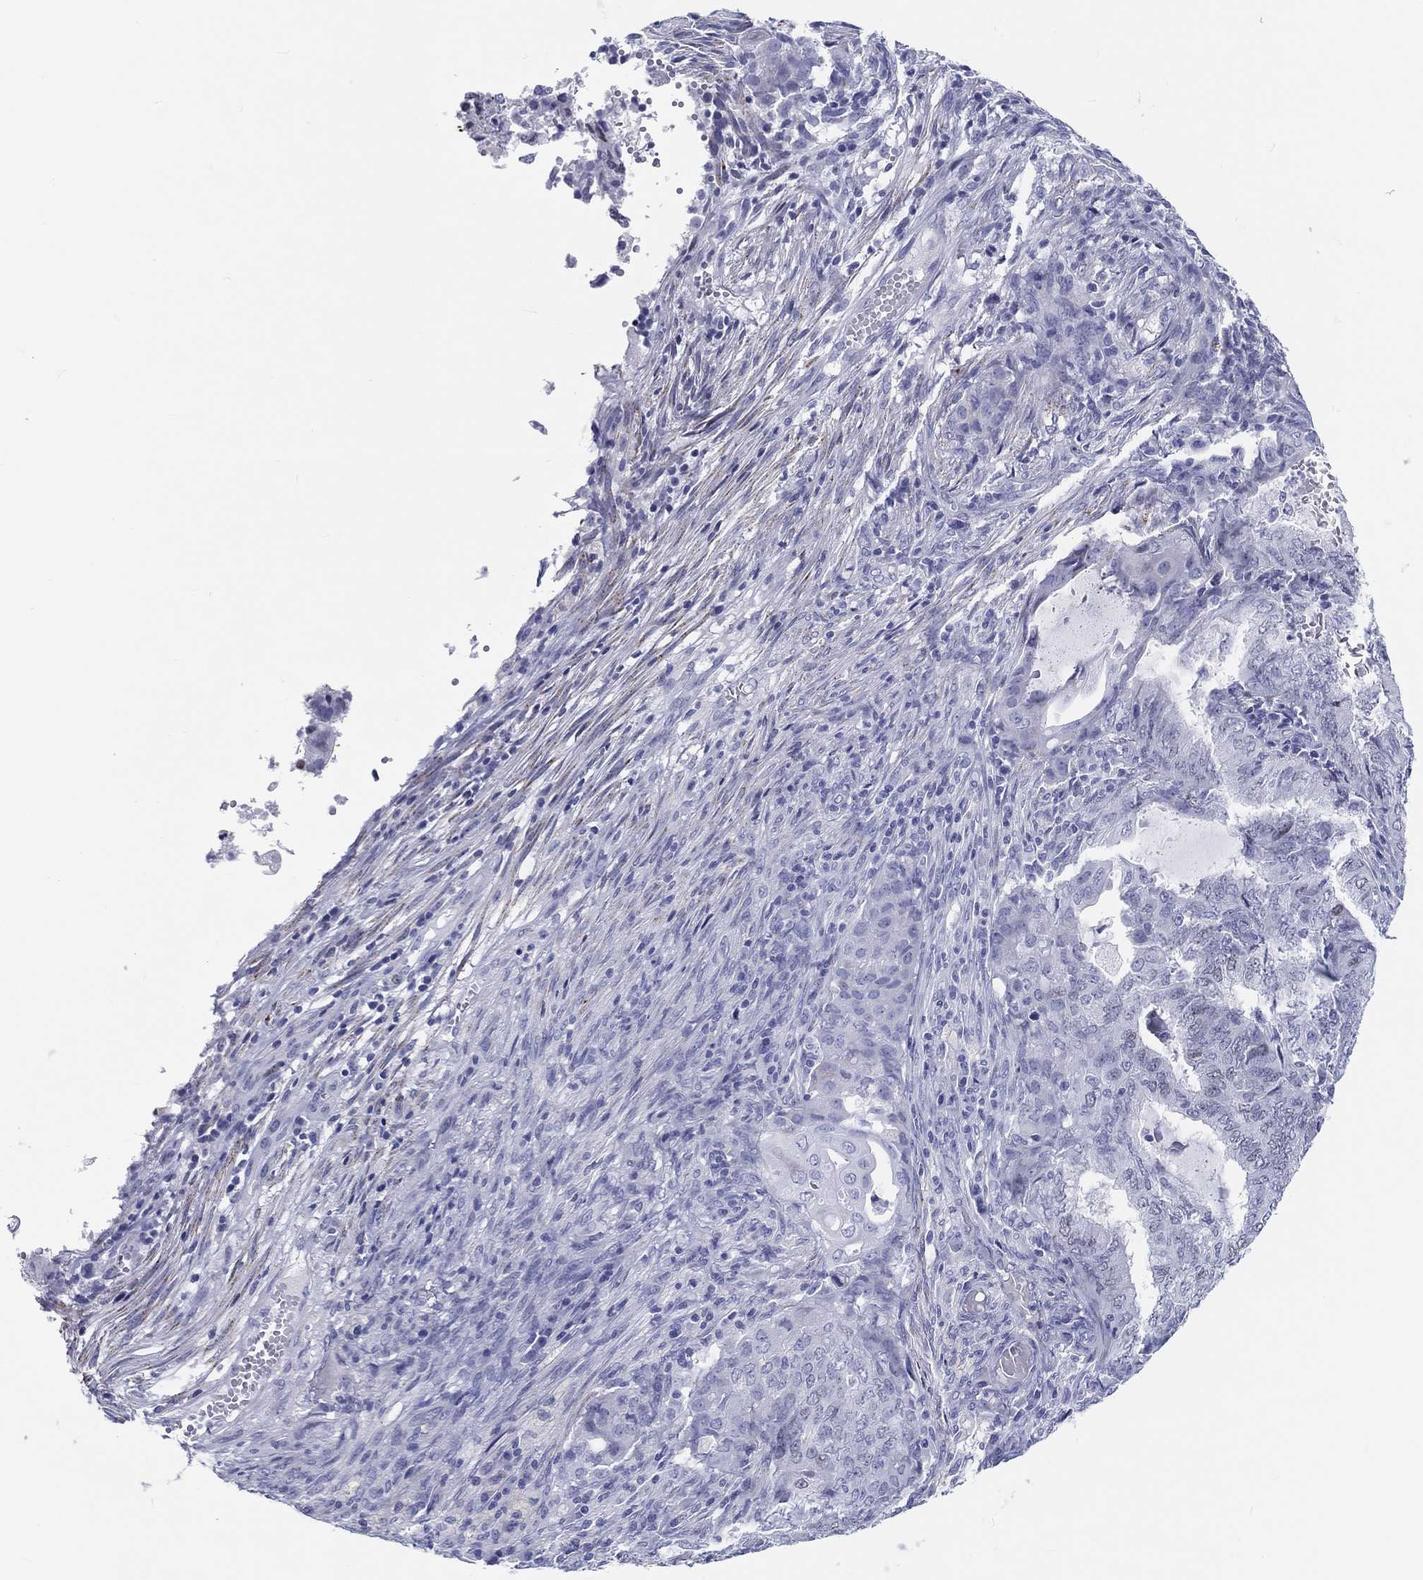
{"staining": {"intensity": "negative", "quantity": "none", "location": "none"}, "tissue": "endometrial cancer", "cell_type": "Tumor cells", "image_type": "cancer", "snomed": [{"axis": "morphology", "description": "Adenocarcinoma, NOS"}, {"axis": "topography", "description": "Endometrium"}], "caption": "Endometrial cancer (adenocarcinoma) was stained to show a protein in brown. There is no significant positivity in tumor cells. The staining was performed using DAB (3,3'-diaminobenzidine) to visualize the protein expression in brown, while the nuclei were stained in blue with hematoxylin (Magnification: 20x).", "gene": "H1-1", "patient": {"sex": "female", "age": 62}}